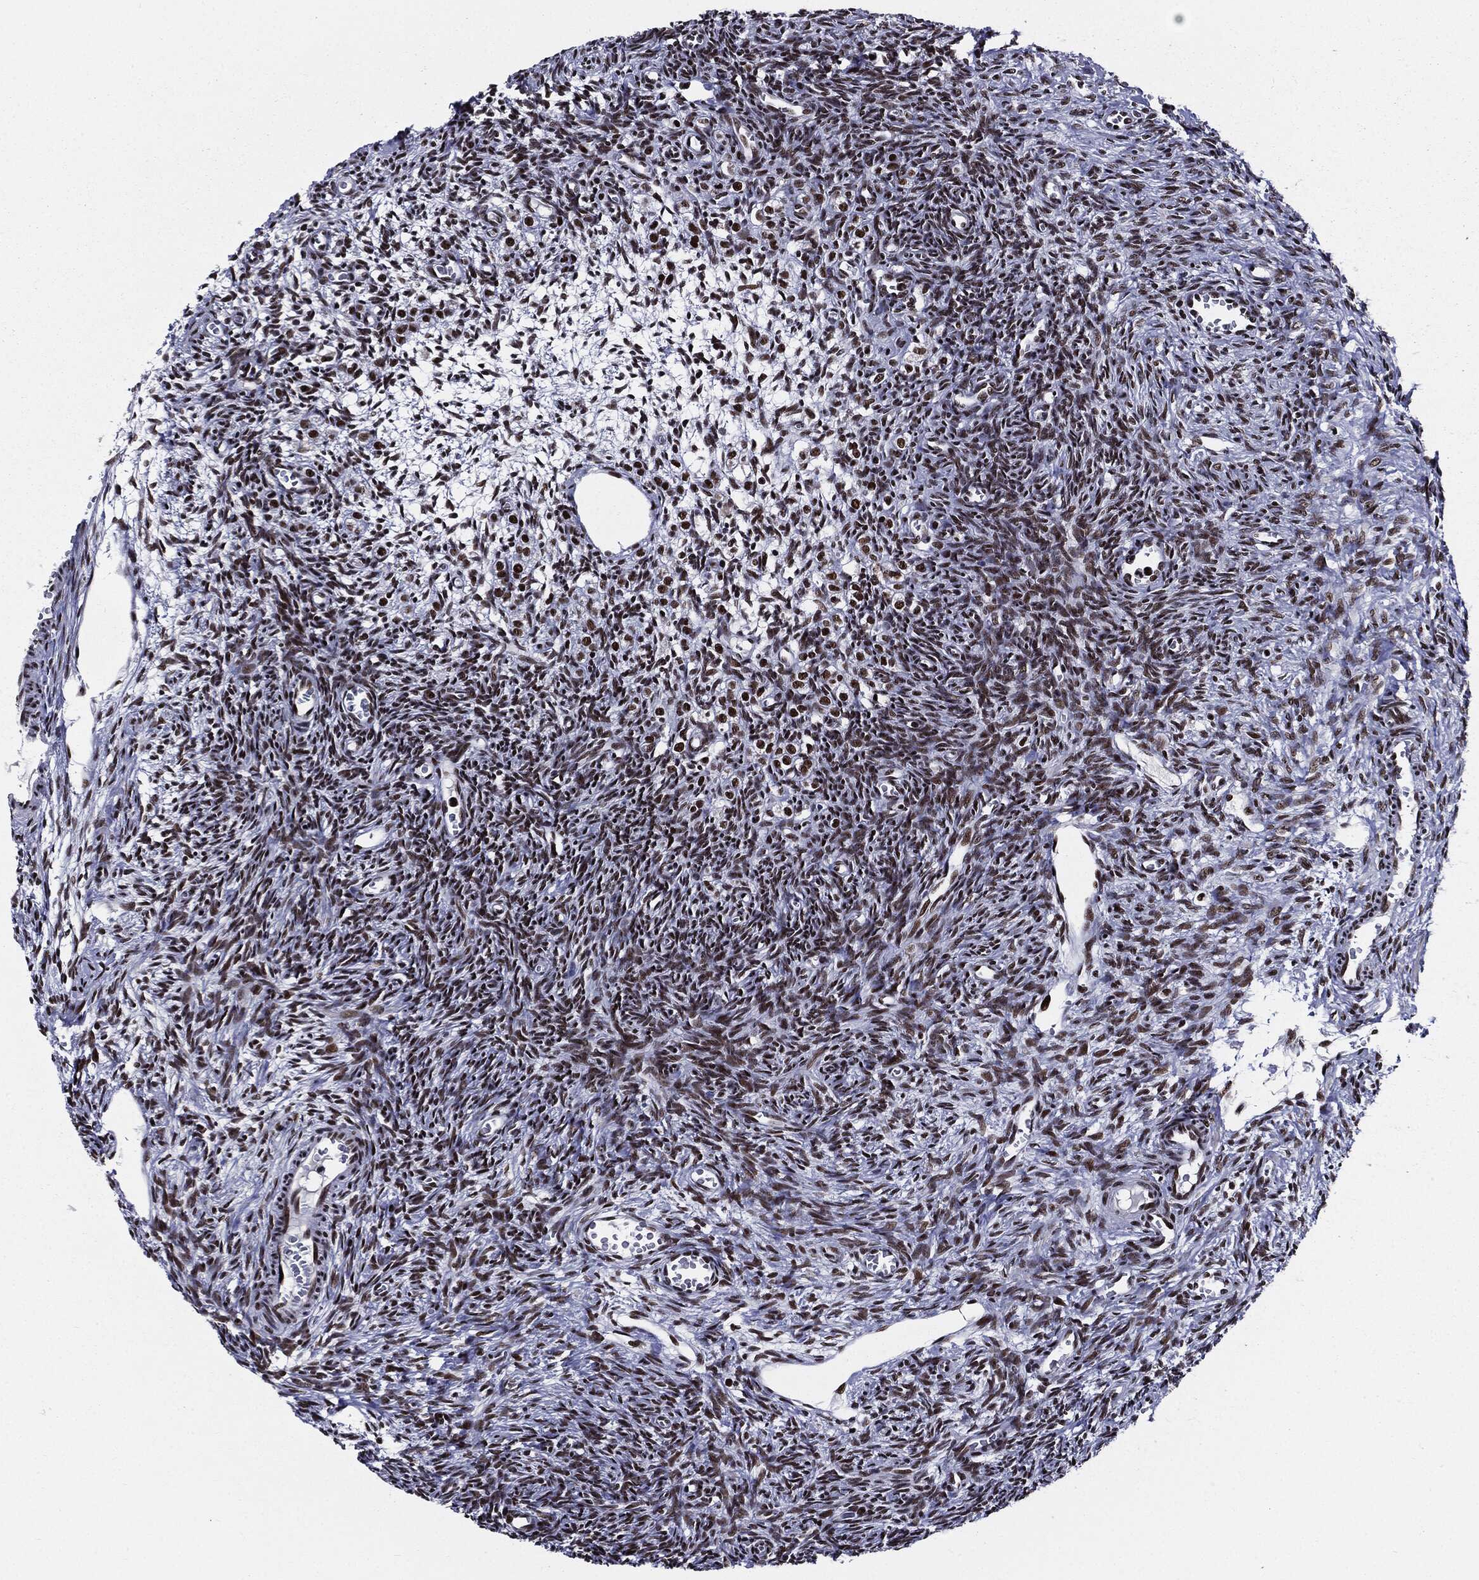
{"staining": {"intensity": "moderate", "quantity": "25%-75%", "location": "nuclear"}, "tissue": "ovary", "cell_type": "Follicle cells", "image_type": "normal", "snomed": [{"axis": "morphology", "description": "Normal tissue, NOS"}, {"axis": "topography", "description": "Ovary"}], "caption": "Approximately 25%-75% of follicle cells in normal human ovary demonstrate moderate nuclear protein staining as visualized by brown immunohistochemical staining.", "gene": "ZFP91", "patient": {"sex": "female", "age": 27}}